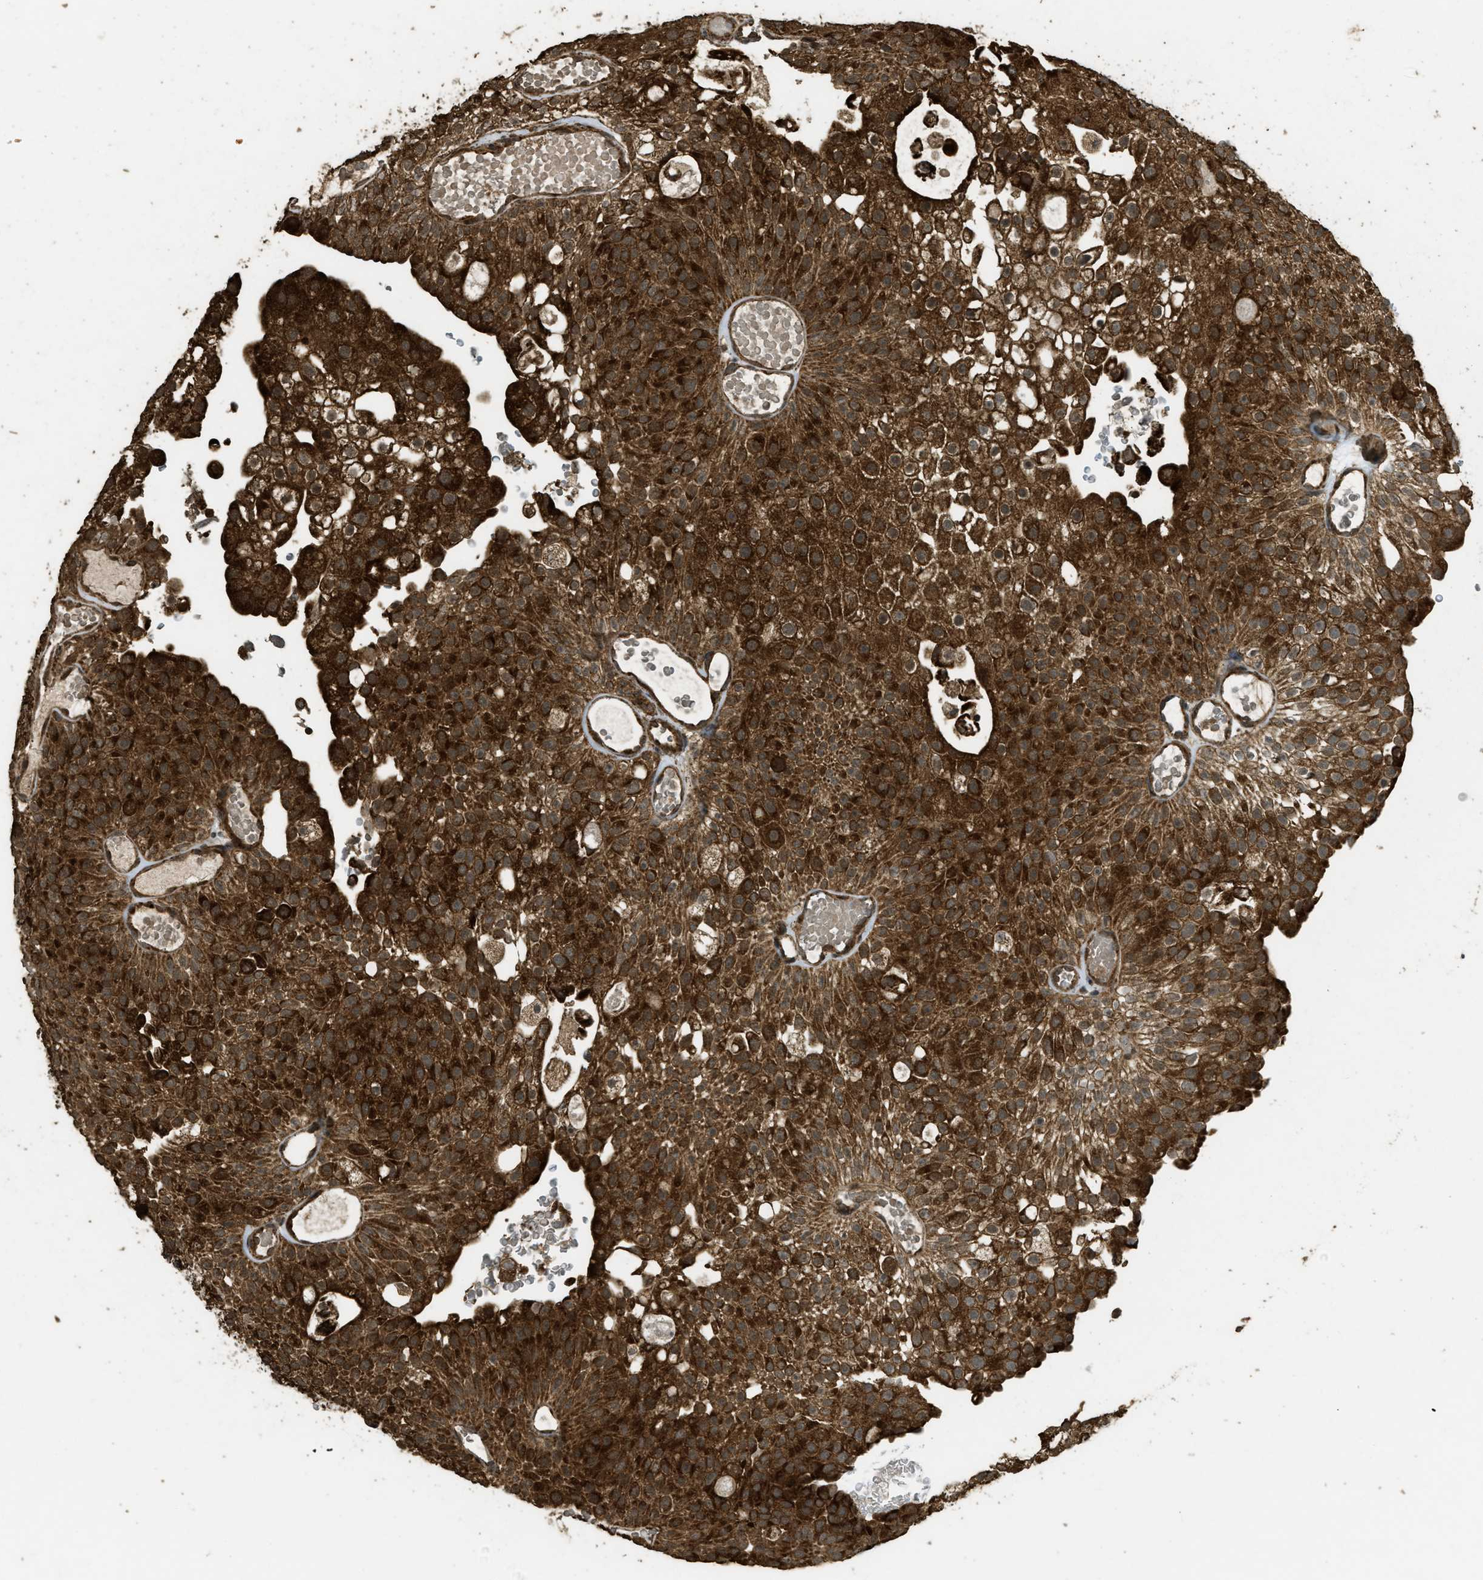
{"staining": {"intensity": "strong", "quantity": ">75%", "location": "cytoplasmic/membranous"}, "tissue": "urothelial cancer", "cell_type": "Tumor cells", "image_type": "cancer", "snomed": [{"axis": "morphology", "description": "Urothelial carcinoma, Low grade"}, {"axis": "topography", "description": "Urinary bladder"}], "caption": "Low-grade urothelial carcinoma tissue demonstrates strong cytoplasmic/membranous positivity in about >75% of tumor cells, visualized by immunohistochemistry. (DAB (3,3'-diaminobenzidine) IHC with brightfield microscopy, high magnification).", "gene": "CTPS1", "patient": {"sex": "male", "age": 78}}